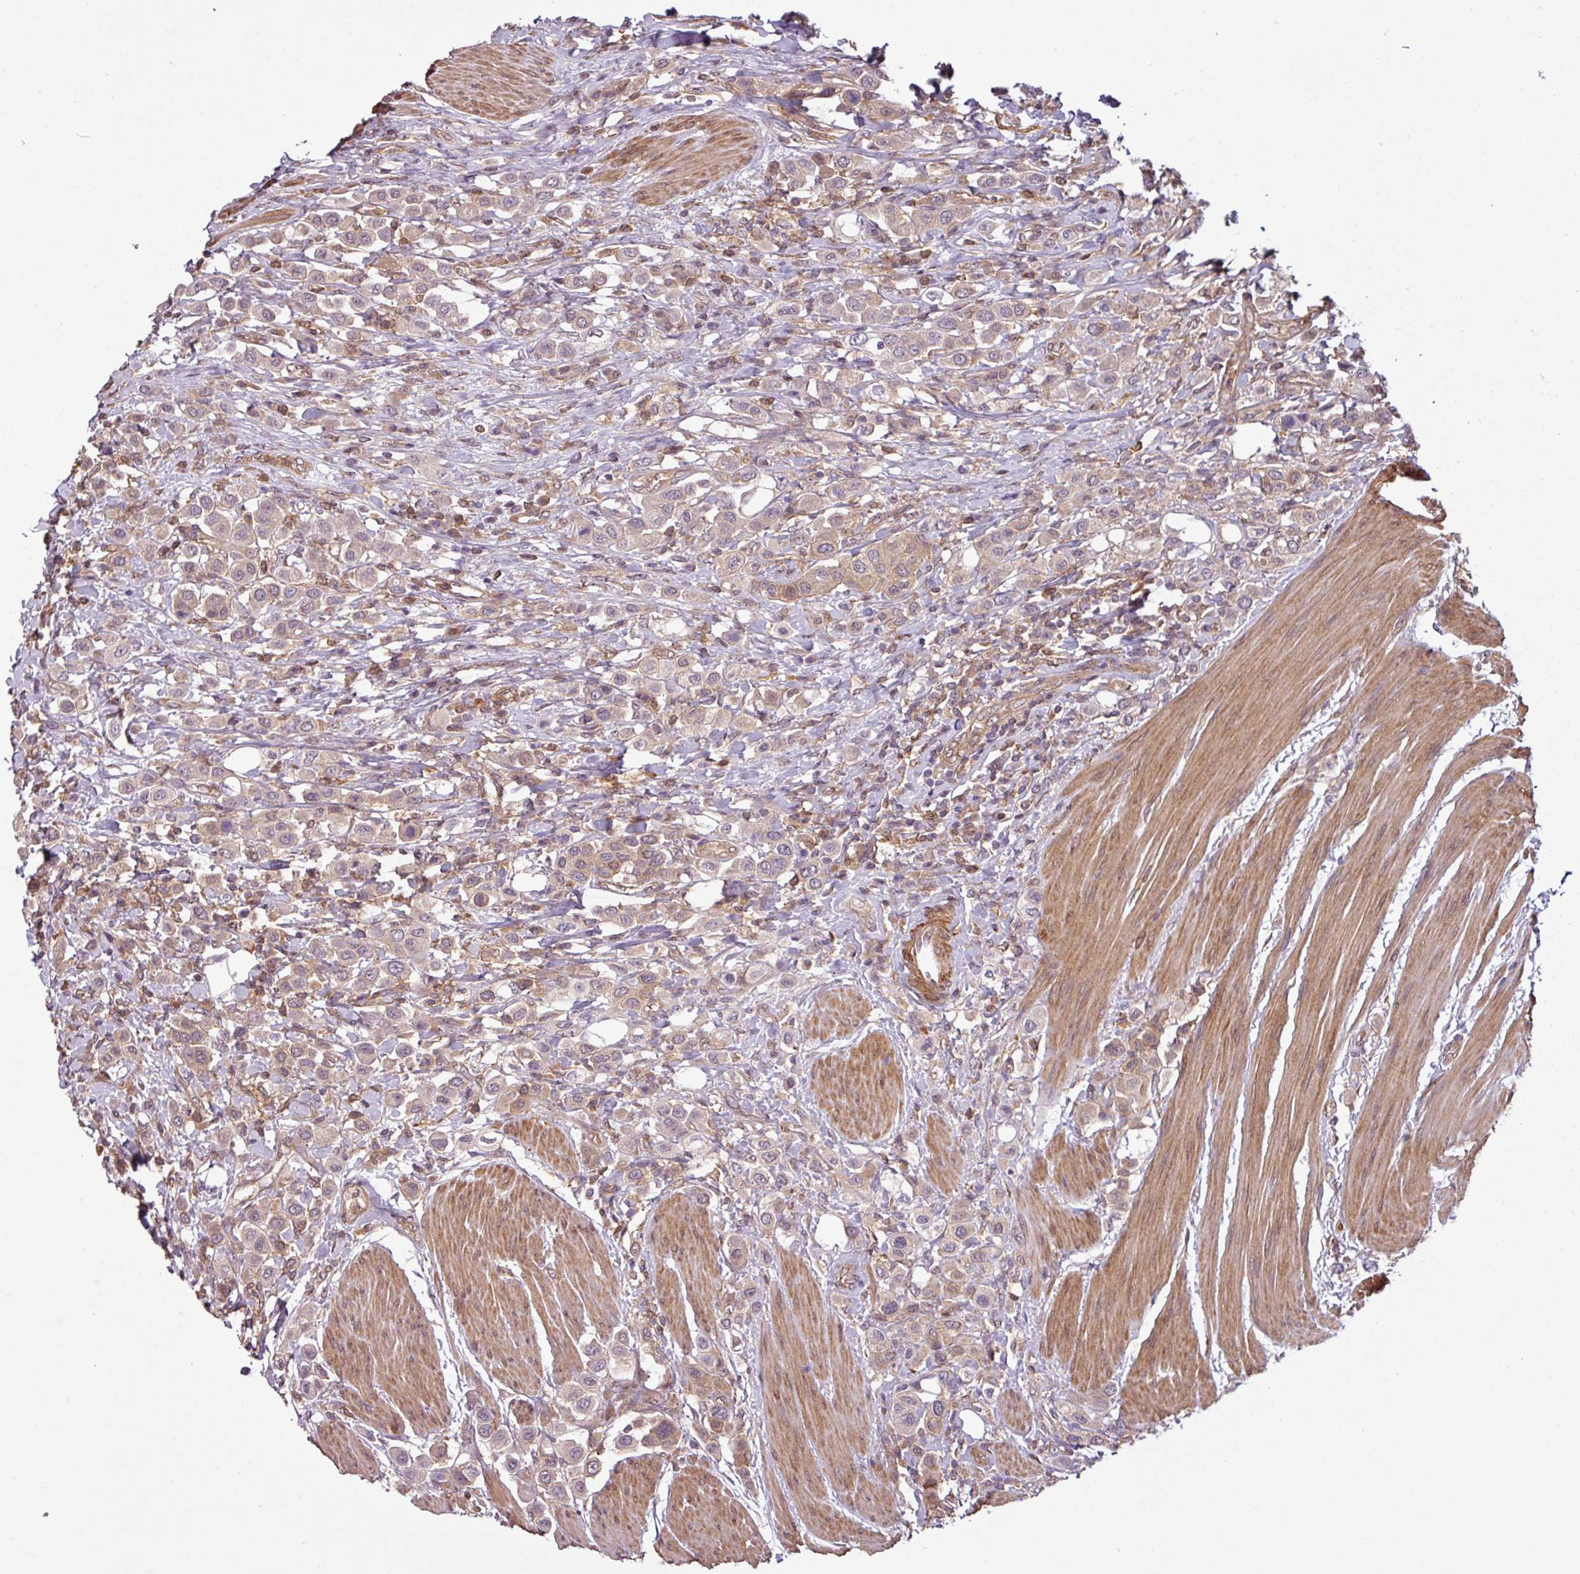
{"staining": {"intensity": "weak", "quantity": "<25%", "location": "cytoplasmic/membranous"}, "tissue": "urothelial cancer", "cell_type": "Tumor cells", "image_type": "cancer", "snomed": [{"axis": "morphology", "description": "Urothelial carcinoma, High grade"}, {"axis": "topography", "description": "Urinary bladder"}], "caption": "Immunohistochemical staining of human urothelial carcinoma (high-grade) shows no significant staining in tumor cells.", "gene": "SH3BGRL", "patient": {"sex": "male", "age": 50}}